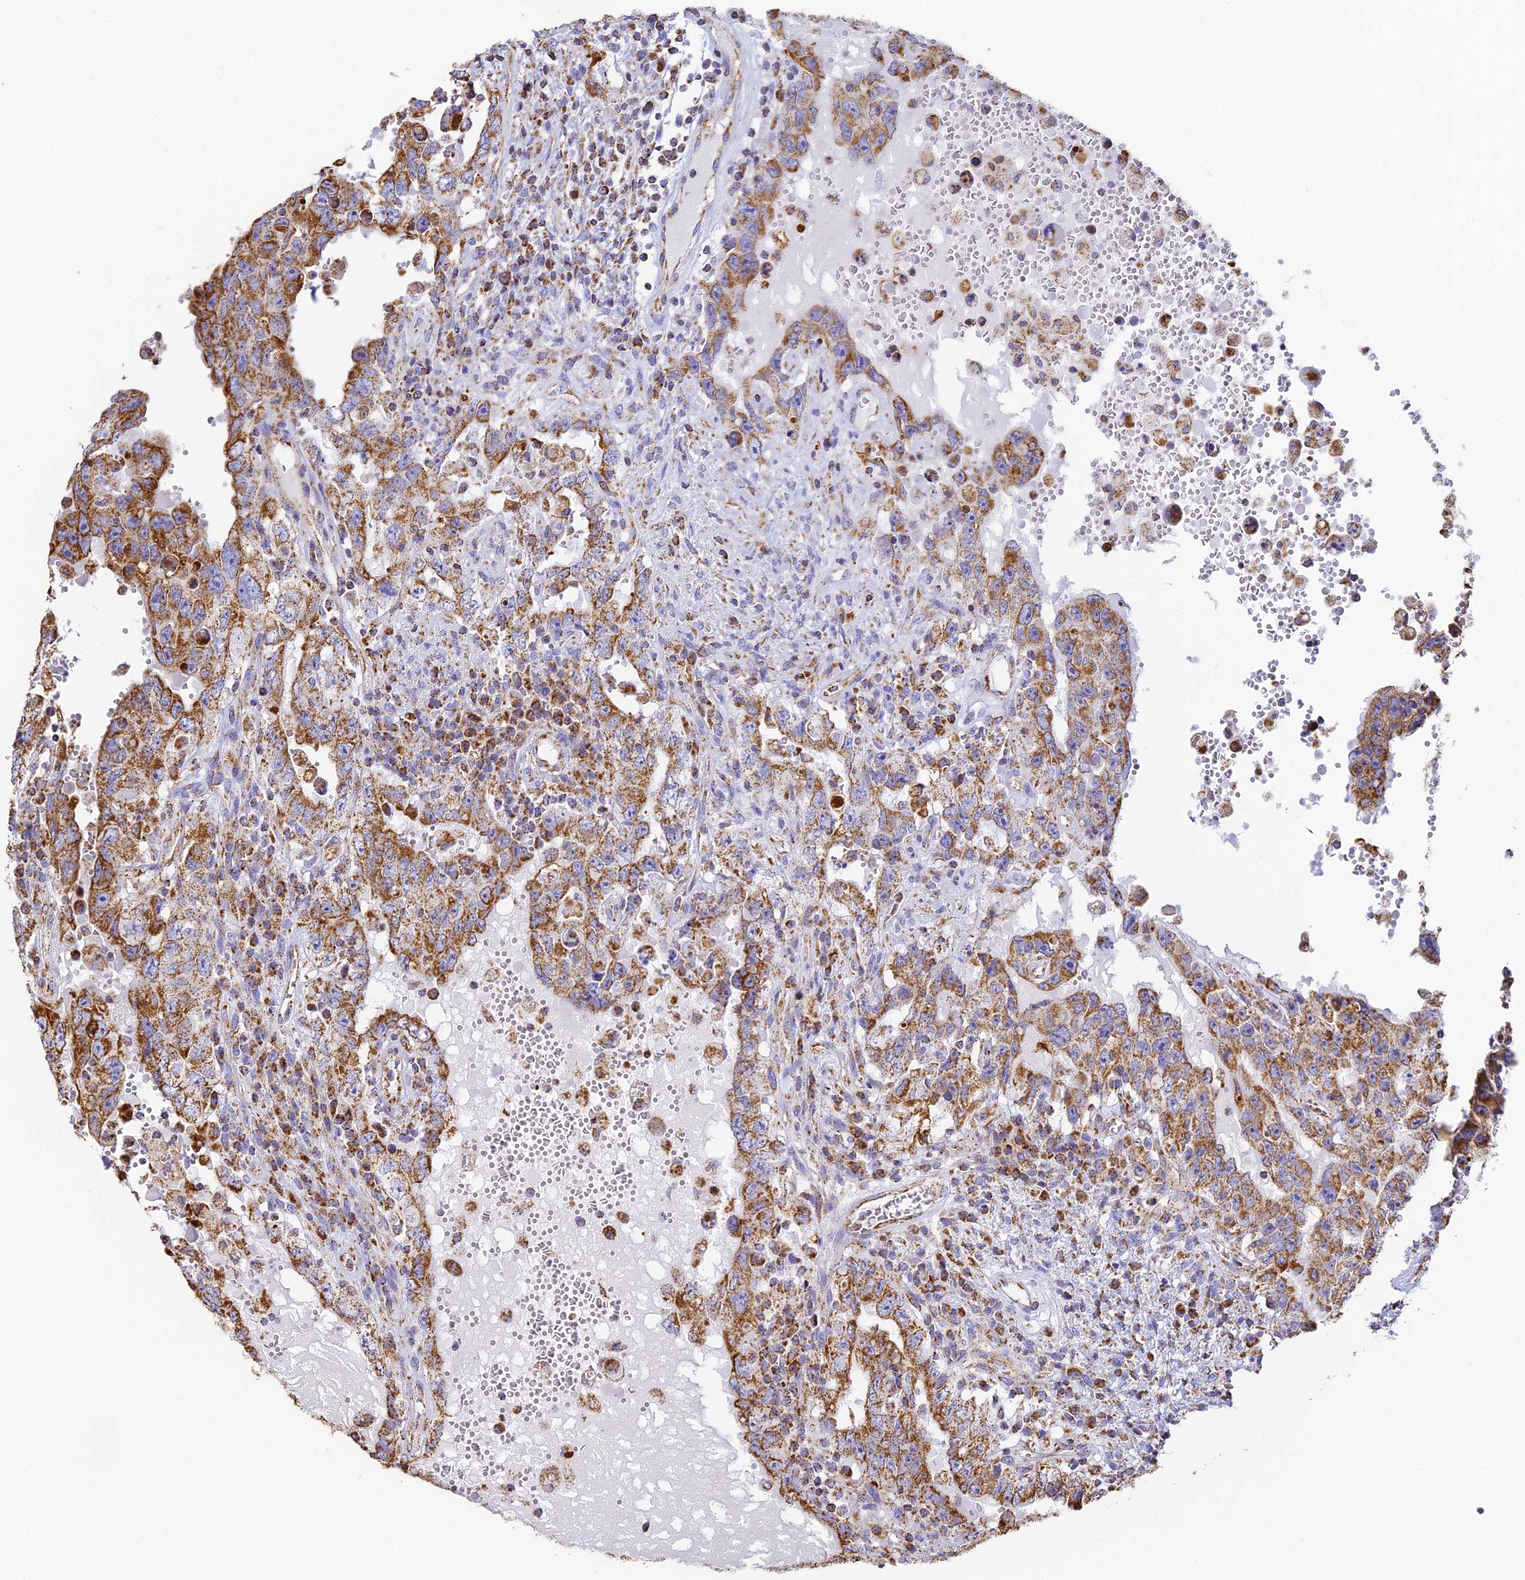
{"staining": {"intensity": "moderate", "quantity": ">75%", "location": "cytoplasmic/membranous"}, "tissue": "testis cancer", "cell_type": "Tumor cells", "image_type": "cancer", "snomed": [{"axis": "morphology", "description": "Carcinoma, Embryonal, NOS"}, {"axis": "topography", "description": "Testis"}], "caption": "The histopathology image exhibits immunohistochemical staining of embryonal carcinoma (testis). There is moderate cytoplasmic/membranous staining is seen in about >75% of tumor cells. The staining is performed using DAB brown chromogen to label protein expression. The nuclei are counter-stained blue using hematoxylin.", "gene": "COX6C", "patient": {"sex": "male", "age": 26}}